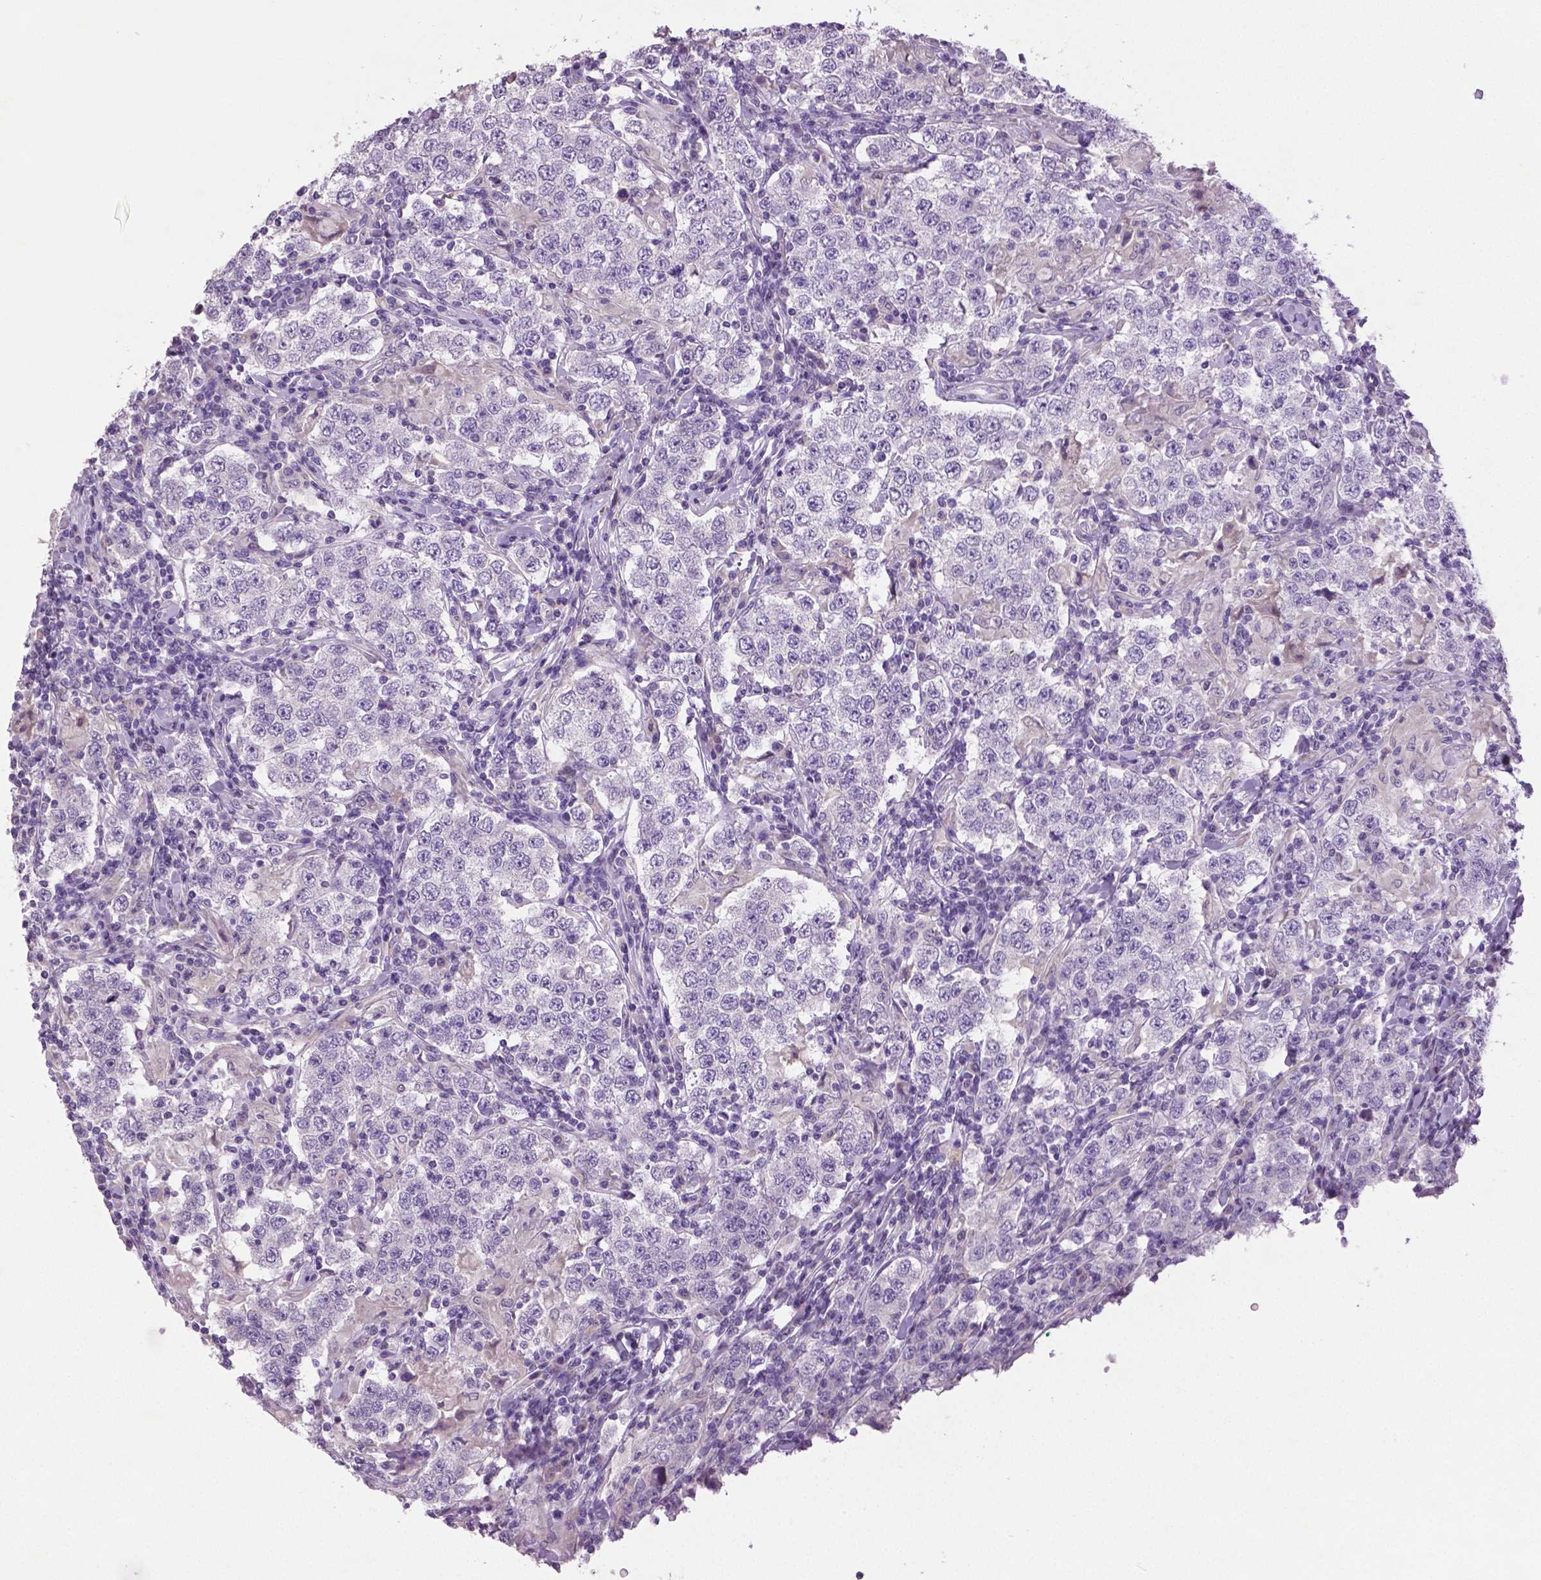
{"staining": {"intensity": "negative", "quantity": "none", "location": "none"}, "tissue": "testis cancer", "cell_type": "Tumor cells", "image_type": "cancer", "snomed": [{"axis": "morphology", "description": "Seminoma, NOS"}, {"axis": "morphology", "description": "Carcinoma, Embryonal, NOS"}, {"axis": "topography", "description": "Testis"}], "caption": "A photomicrograph of testis embryonal carcinoma stained for a protein displays no brown staining in tumor cells.", "gene": "DNAH12", "patient": {"sex": "male", "age": 41}}